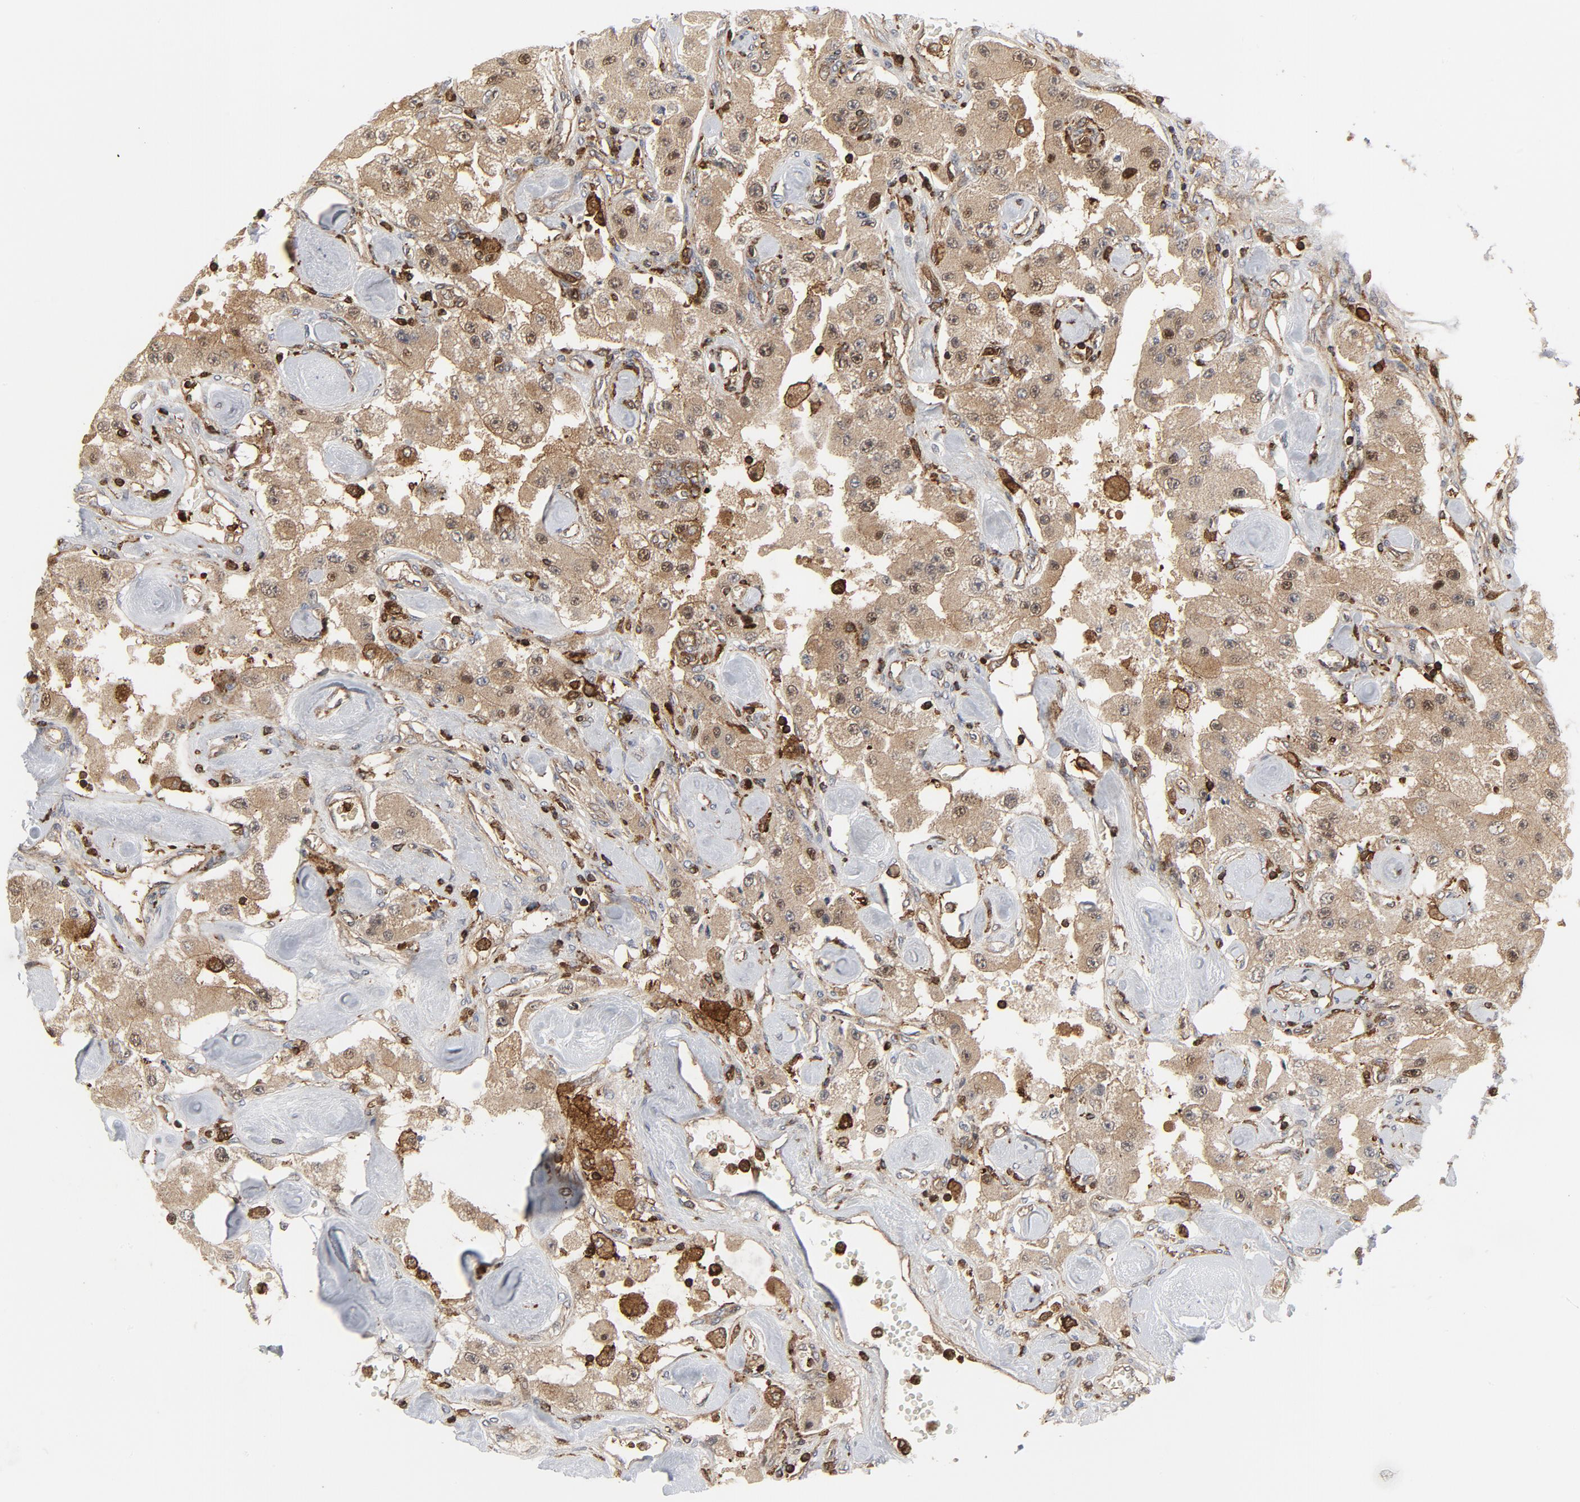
{"staining": {"intensity": "moderate", "quantity": ">75%", "location": "cytoplasmic/membranous,nuclear"}, "tissue": "carcinoid", "cell_type": "Tumor cells", "image_type": "cancer", "snomed": [{"axis": "morphology", "description": "Carcinoid, malignant, NOS"}, {"axis": "topography", "description": "Pancreas"}], "caption": "Immunohistochemistry image of human carcinoid stained for a protein (brown), which shows medium levels of moderate cytoplasmic/membranous and nuclear positivity in about >75% of tumor cells.", "gene": "YES1", "patient": {"sex": "male", "age": 41}}